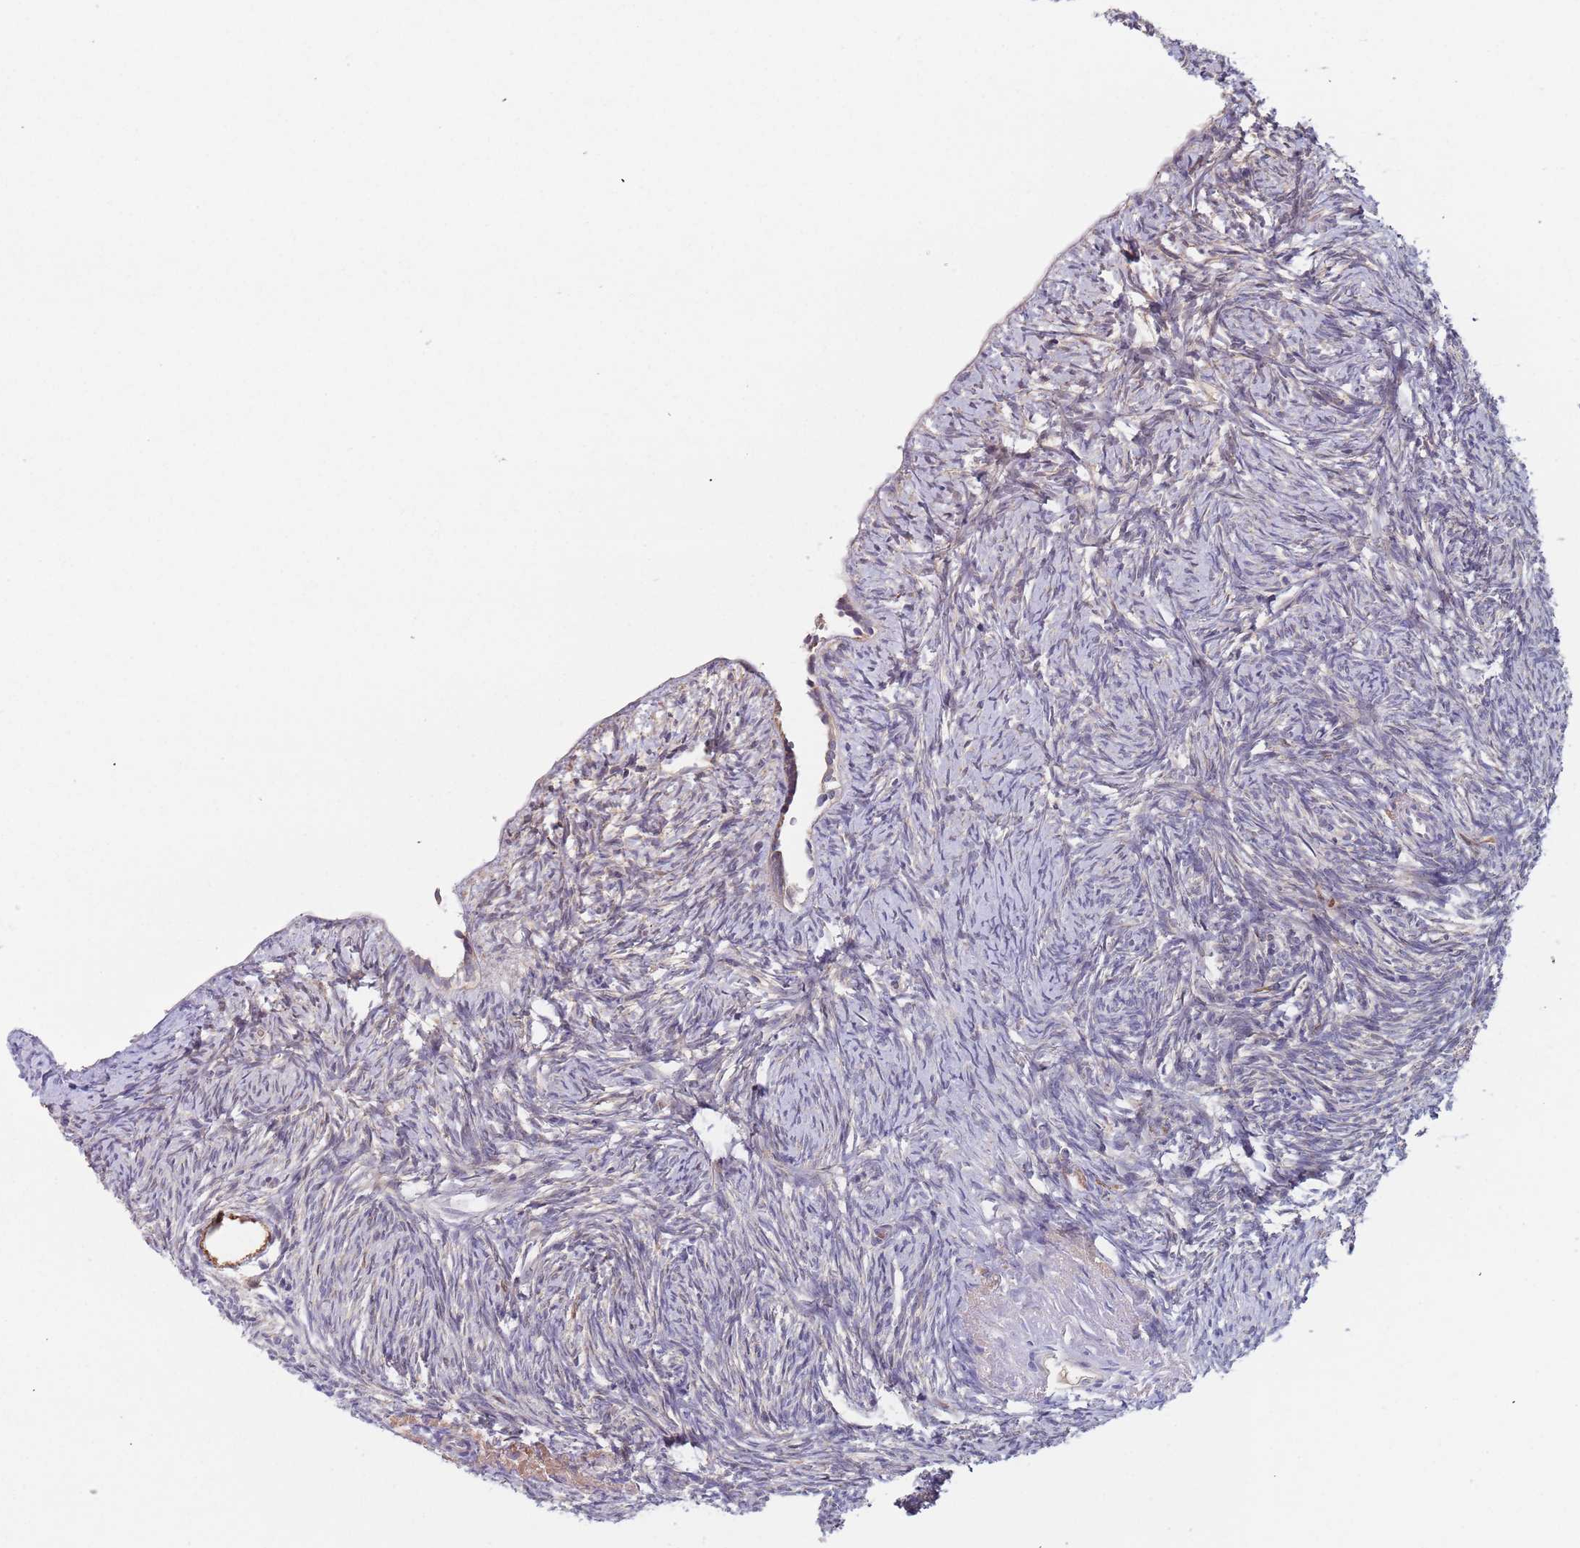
{"staining": {"intensity": "negative", "quantity": "none", "location": "none"}, "tissue": "ovary", "cell_type": "Ovarian stroma cells", "image_type": "normal", "snomed": [{"axis": "morphology", "description": "Normal tissue, NOS"}, {"axis": "topography", "description": "Ovary"}], "caption": "This image is of unremarkable ovary stained with immunohistochemistry to label a protein in brown with the nuclei are counter-stained blue. There is no expression in ovarian stroma cells.", "gene": "ZNF140", "patient": {"sex": "female", "age": 51}}